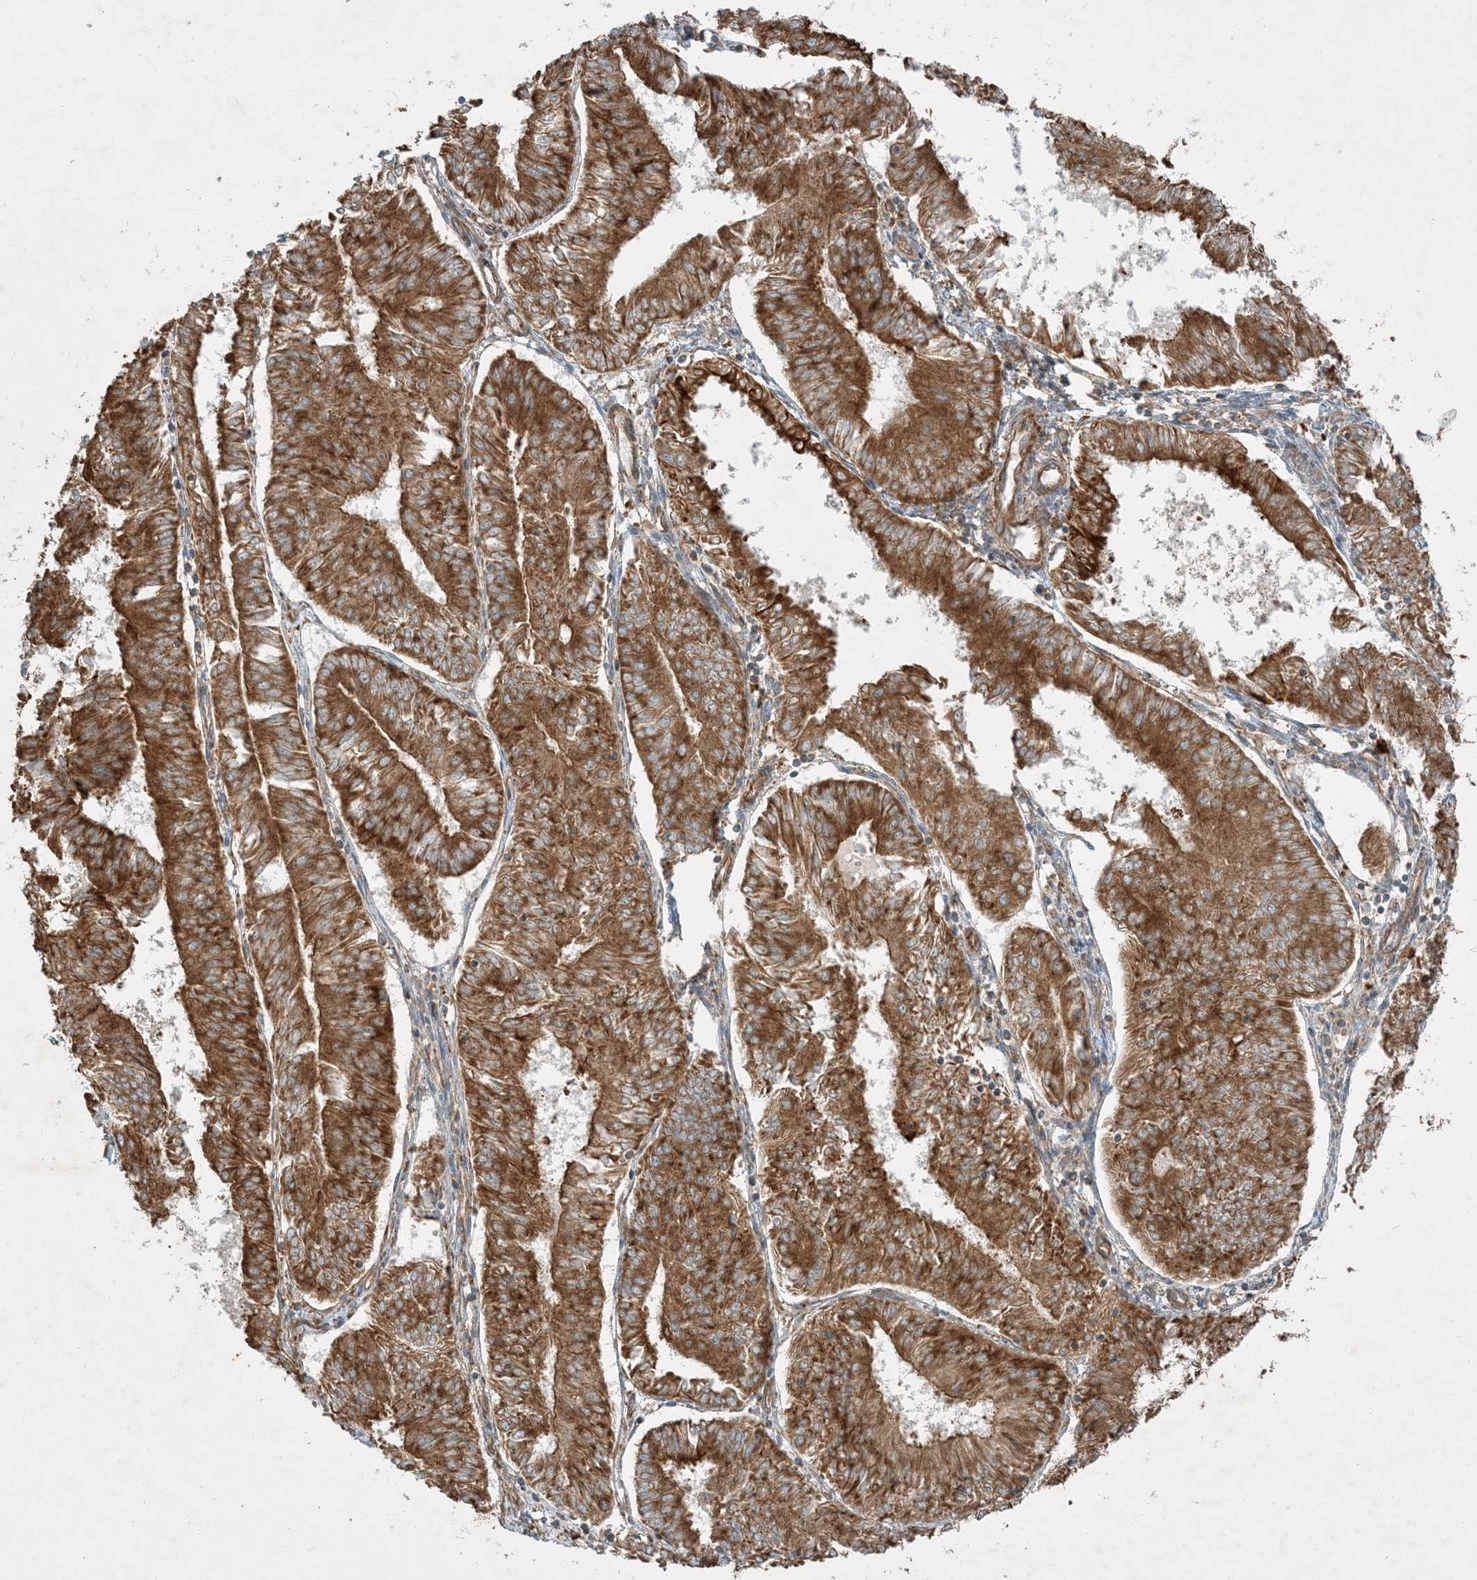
{"staining": {"intensity": "moderate", "quantity": ">75%", "location": "cytoplasmic/membranous"}, "tissue": "endometrial cancer", "cell_type": "Tumor cells", "image_type": "cancer", "snomed": [{"axis": "morphology", "description": "Adenocarcinoma, NOS"}, {"axis": "topography", "description": "Endometrium"}], "caption": "Immunohistochemical staining of human adenocarcinoma (endometrial) reveals medium levels of moderate cytoplasmic/membranous expression in approximately >75% of tumor cells.", "gene": "COMMD8", "patient": {"sex": "female", "age": 58}}